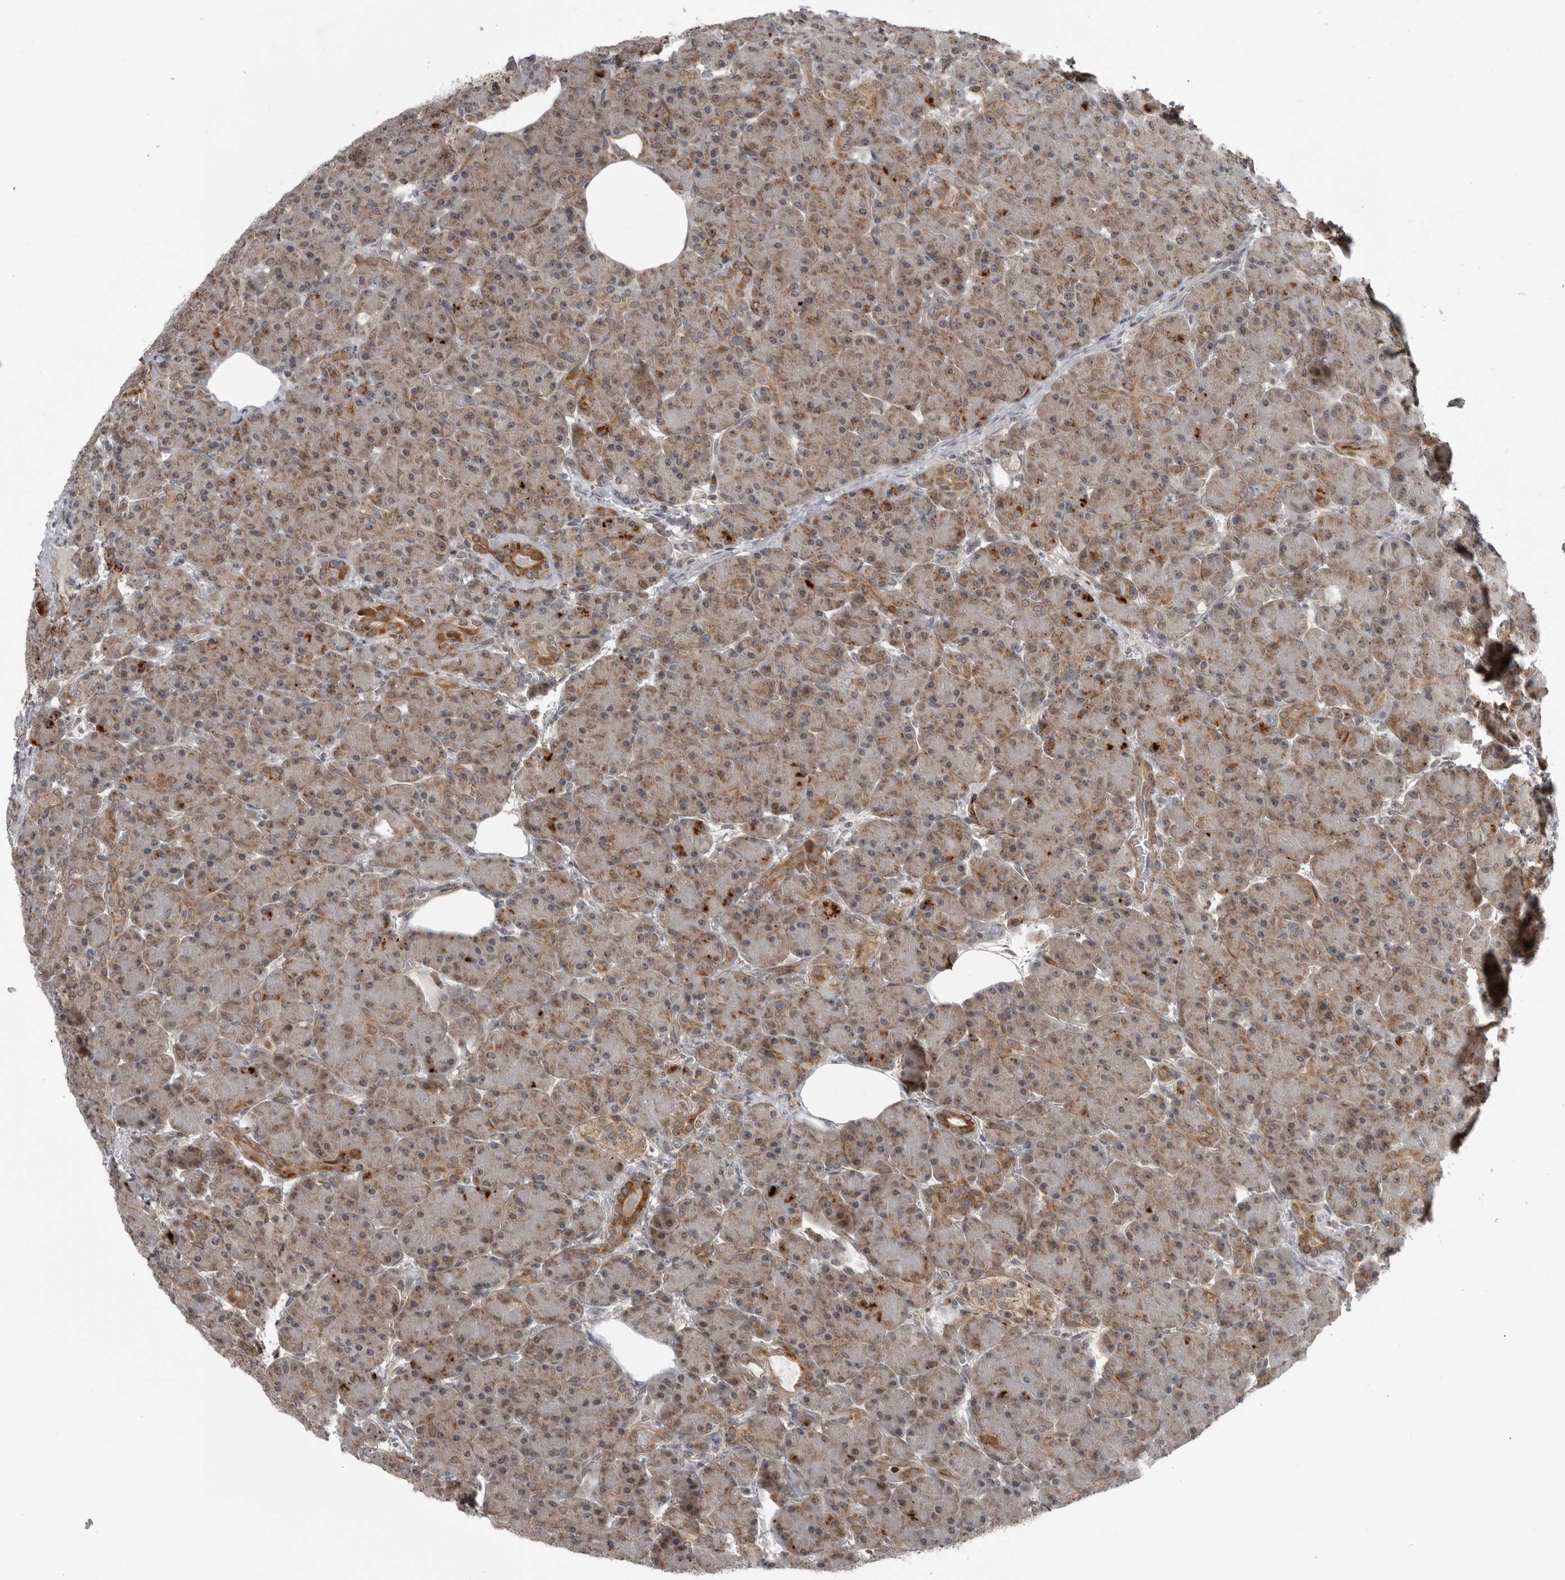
{"staining": {"intensity": "moderate", "quantity": "25%-75%", "location": "cytoplasmic/membranous"}, "tissue": "pancreas", "cell_type": "Exocrine glandular cells", "image_type": "normal", "snomed": [{"axis": "morphology", "description": "Normal tissue, NOS"}, {"axis": "topography", "description": "Pancreas"}], "caption": "Pancreas stained with immunohistochemistry displays moderate cytoplasmic/membranous expression in approximately 25%-75% of exocrine glandular cells.", "gene": "FAAP100", "patient": {"sex": "male", "age": 63}}